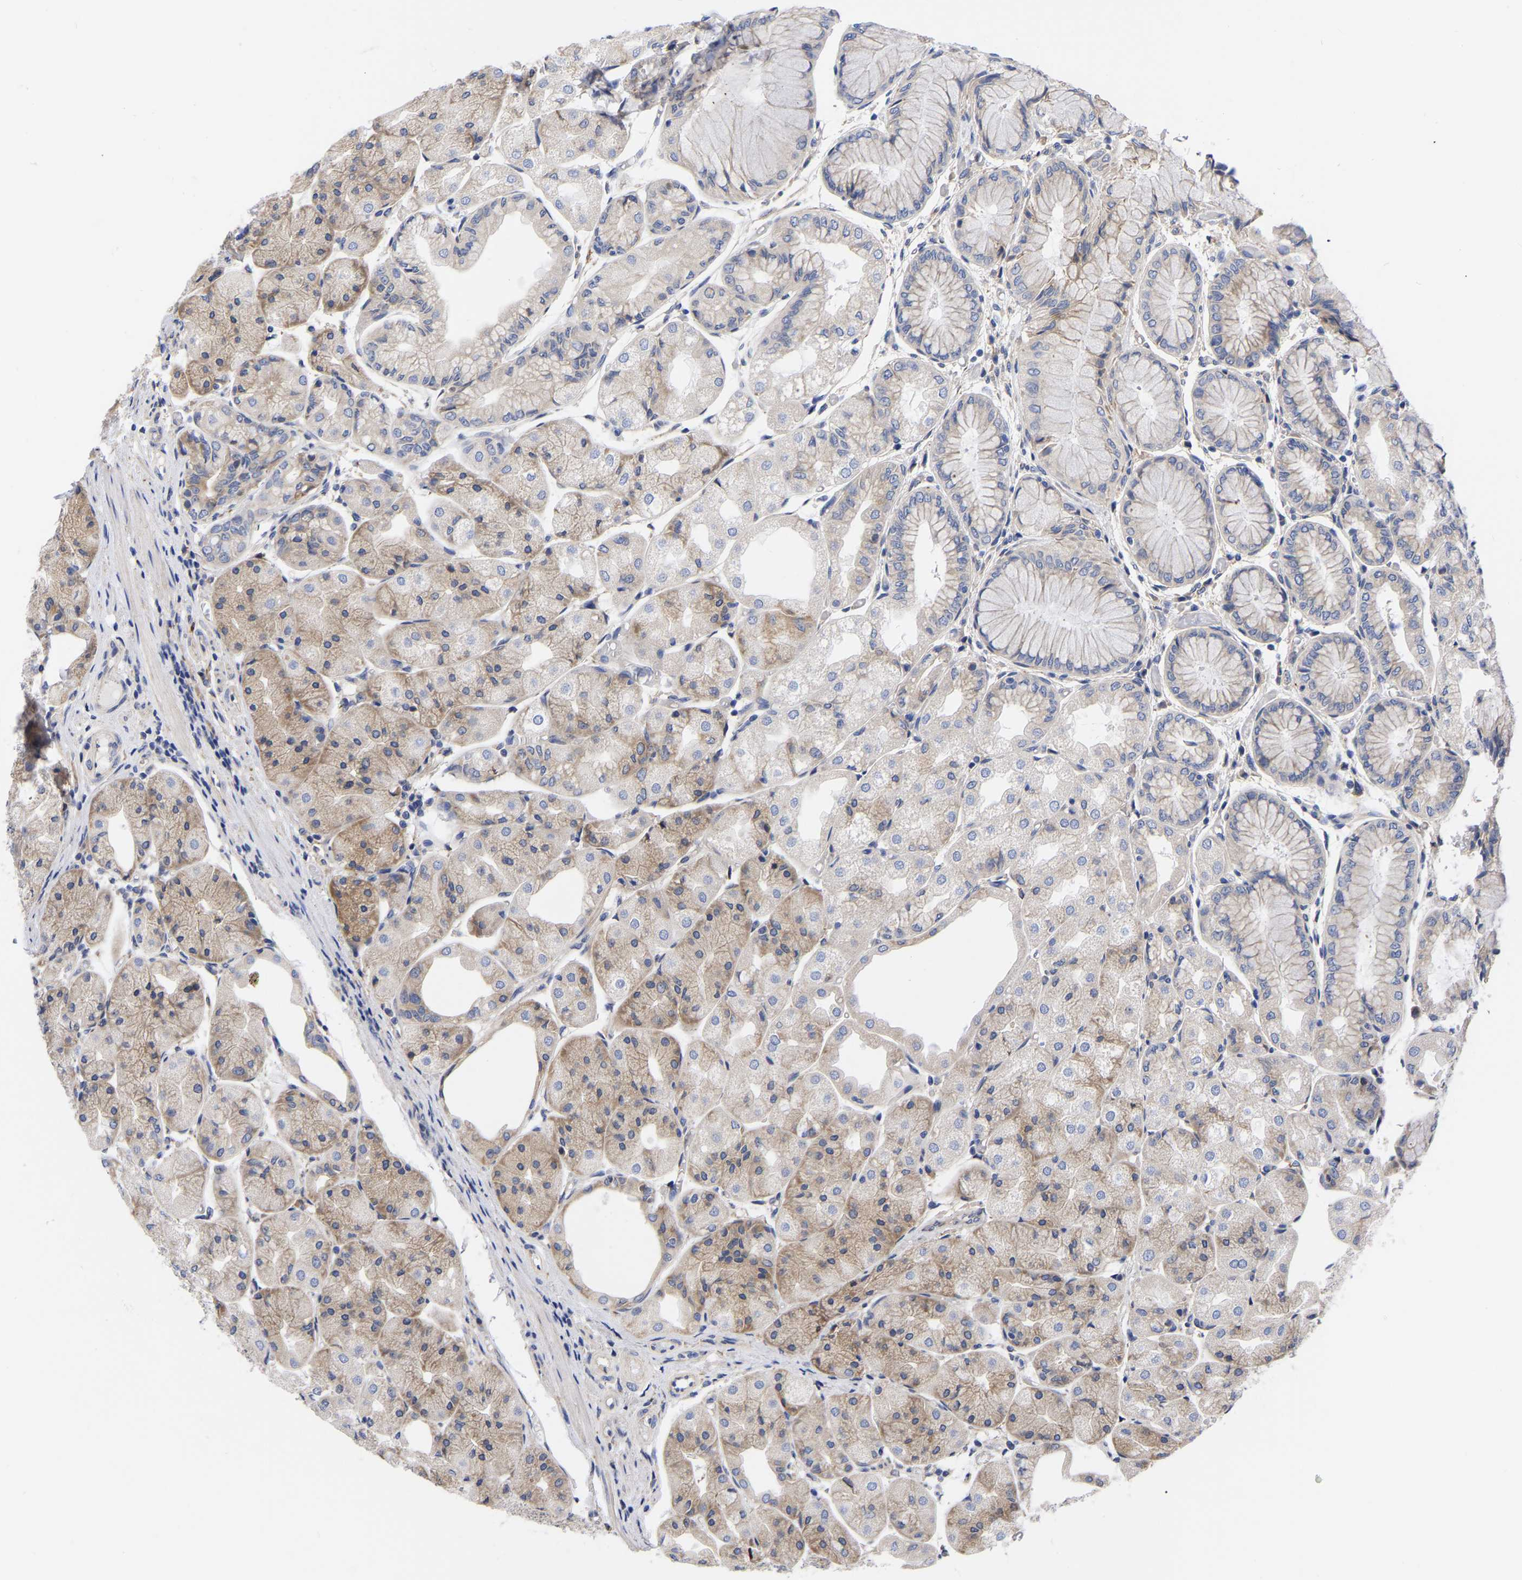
{"staining": {"intensity": "moderate", "quantity": ">75%", "location": "cytoplasmic/membranous"}, "tissue": "stomach", "cell_type": "Glandular cells", "image_type": "normal", "snomed": [{"axis": "morphology", "description": "Normal tissue, NOS"}, {"axis": "topography", "description": "Stomach, upper"}], "caption": "Moderate cytoplasmic/membranous positivity is present in about >75% of glandular cells in benign stomach.", "gene": "CFAP298", "patient": {"sex": "male", "age": 72}}